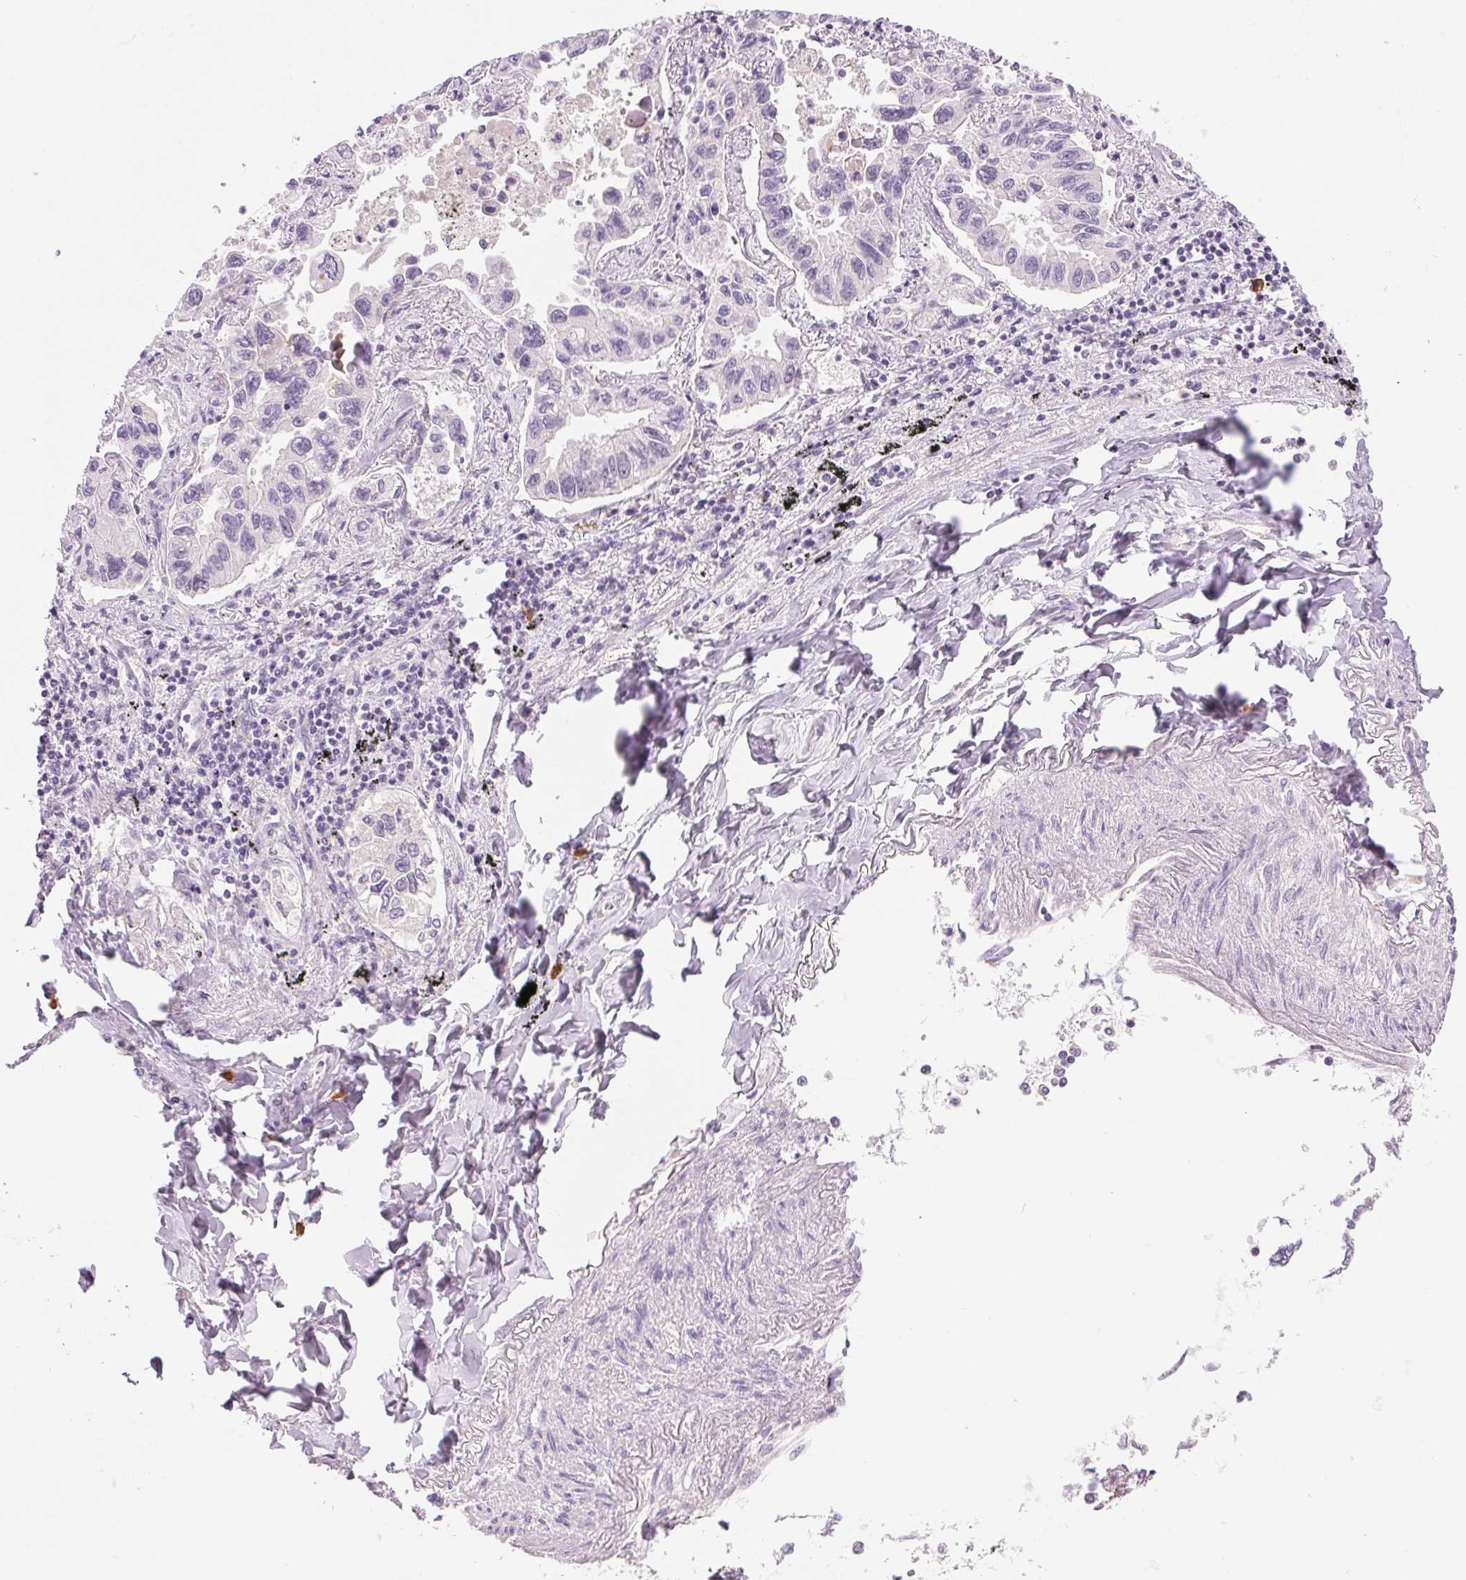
{"staining": {"intensity": "negative", "quantity": "none", "location": "none"}, "tissue": "lung cancer", "cell_type": "Tumor cells", "image_type": "cancer", "snomed": [{"axis": "morphology", "description": "Adenocarcinoma, NOS"}, {"axis": "topography", "description": "Lung"}], "caption": "Human lung cancer stained for a protein using immunohistochemistry demonstrates no staining in tumor cells.", "gene": "IFIT1B", "patient": {"sex": "male", "age": 64}}